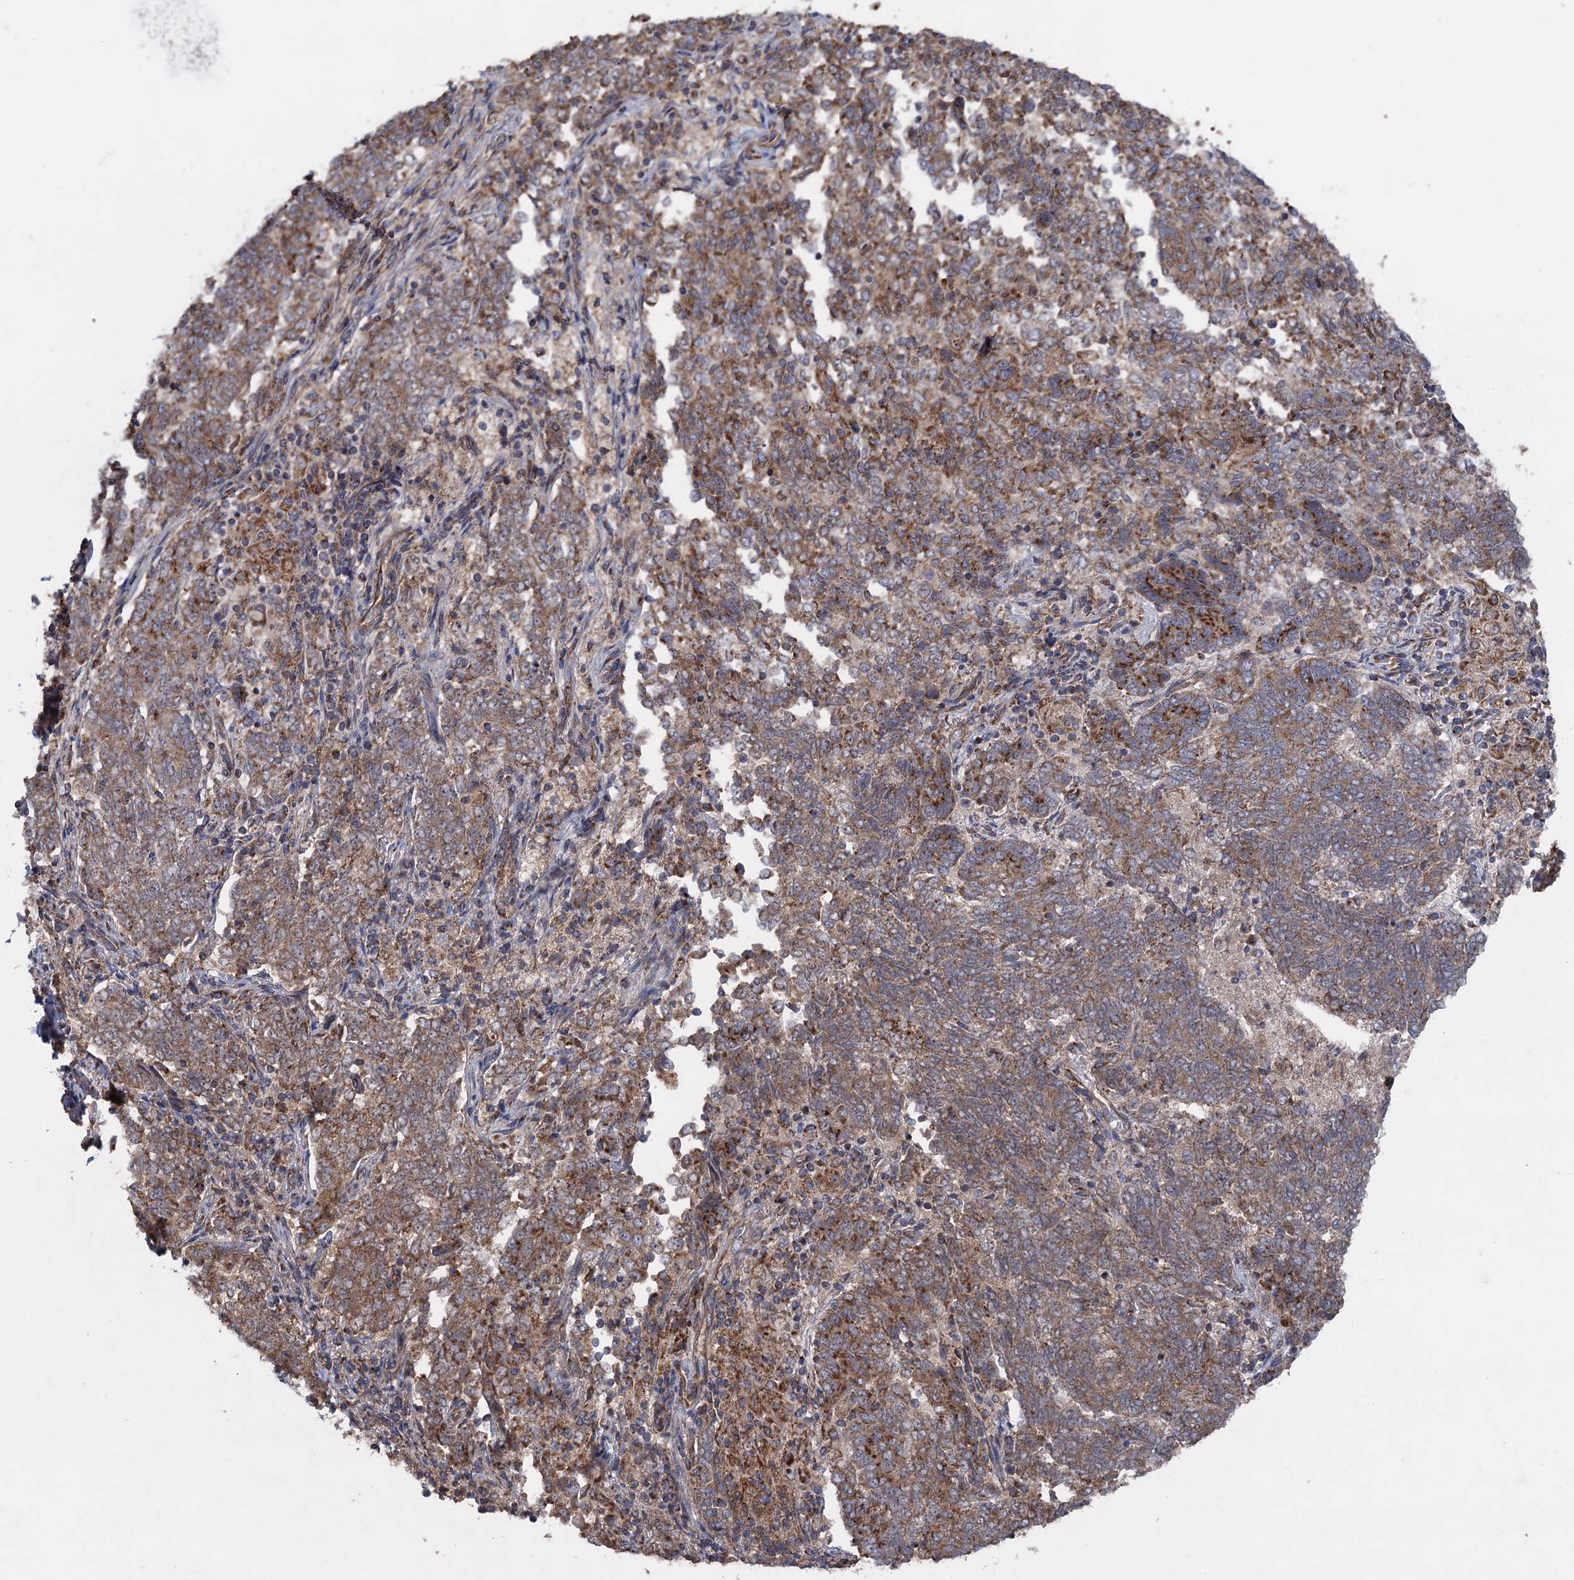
{"staining": {"intensity": "moderate", "quantity": ">75%", "location": "cytoplasmic/membranous"}, "tissue": "endometrial cancer", "cell_type": "Tumor cells", "image_type": "cancer", "snomed": [{"axis": "morphology", "description": "Adenocarcinoma, NOS"}, {"axis": "topography", "description": "Endometrium"}], "caption": "Tumor cells show moderate cytoplasmic/membranous positivity in about >75% of cells in endometrial cancer (adenocarcinoma). (IHC, brightfield microscopy, high magnification).", "gene": "HAUS1", "patient": {"sex": "female", "age": 80}}